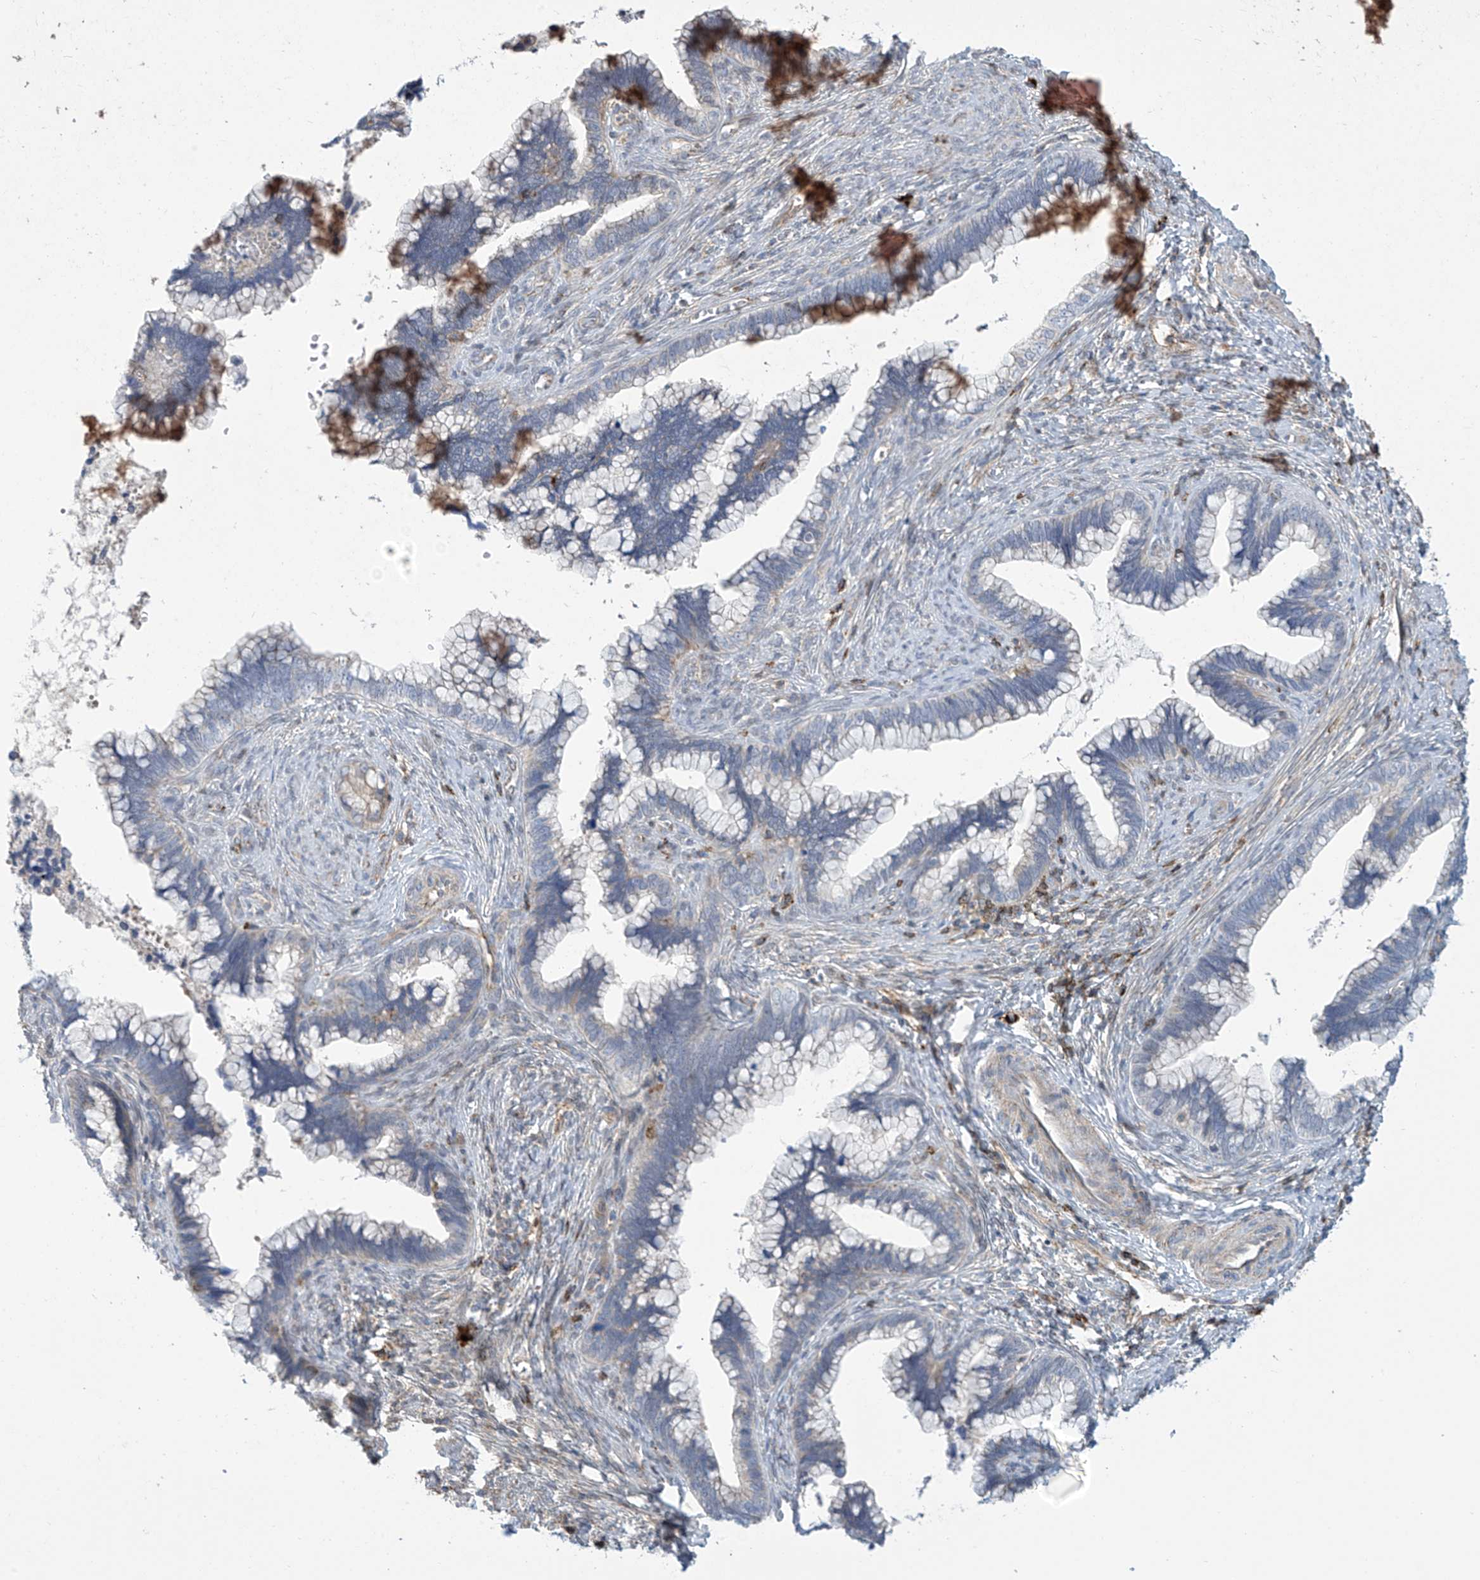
{"staining": {"intensity": "negative", "quantity": "none", "location": "none"}, "tissue": "cervical cancer", "cell_type": "Tumor cells", "image_type": "cancer", "snomed": [{"axis": "morphology", "description": "Adenocarcinoma, NOS"}, {"axis": "topography", "description": "Cervix"}], "caption": "Tumor cells are negative for protein expression in human cervical cancer. (DAB (3,3'-diaminobenzidine) immunohistochemistry (IHC) visualized using brightfield microscopy, high magnification).", "gene": "IBA57", "patient": {"sex": "female", "age": 44}}